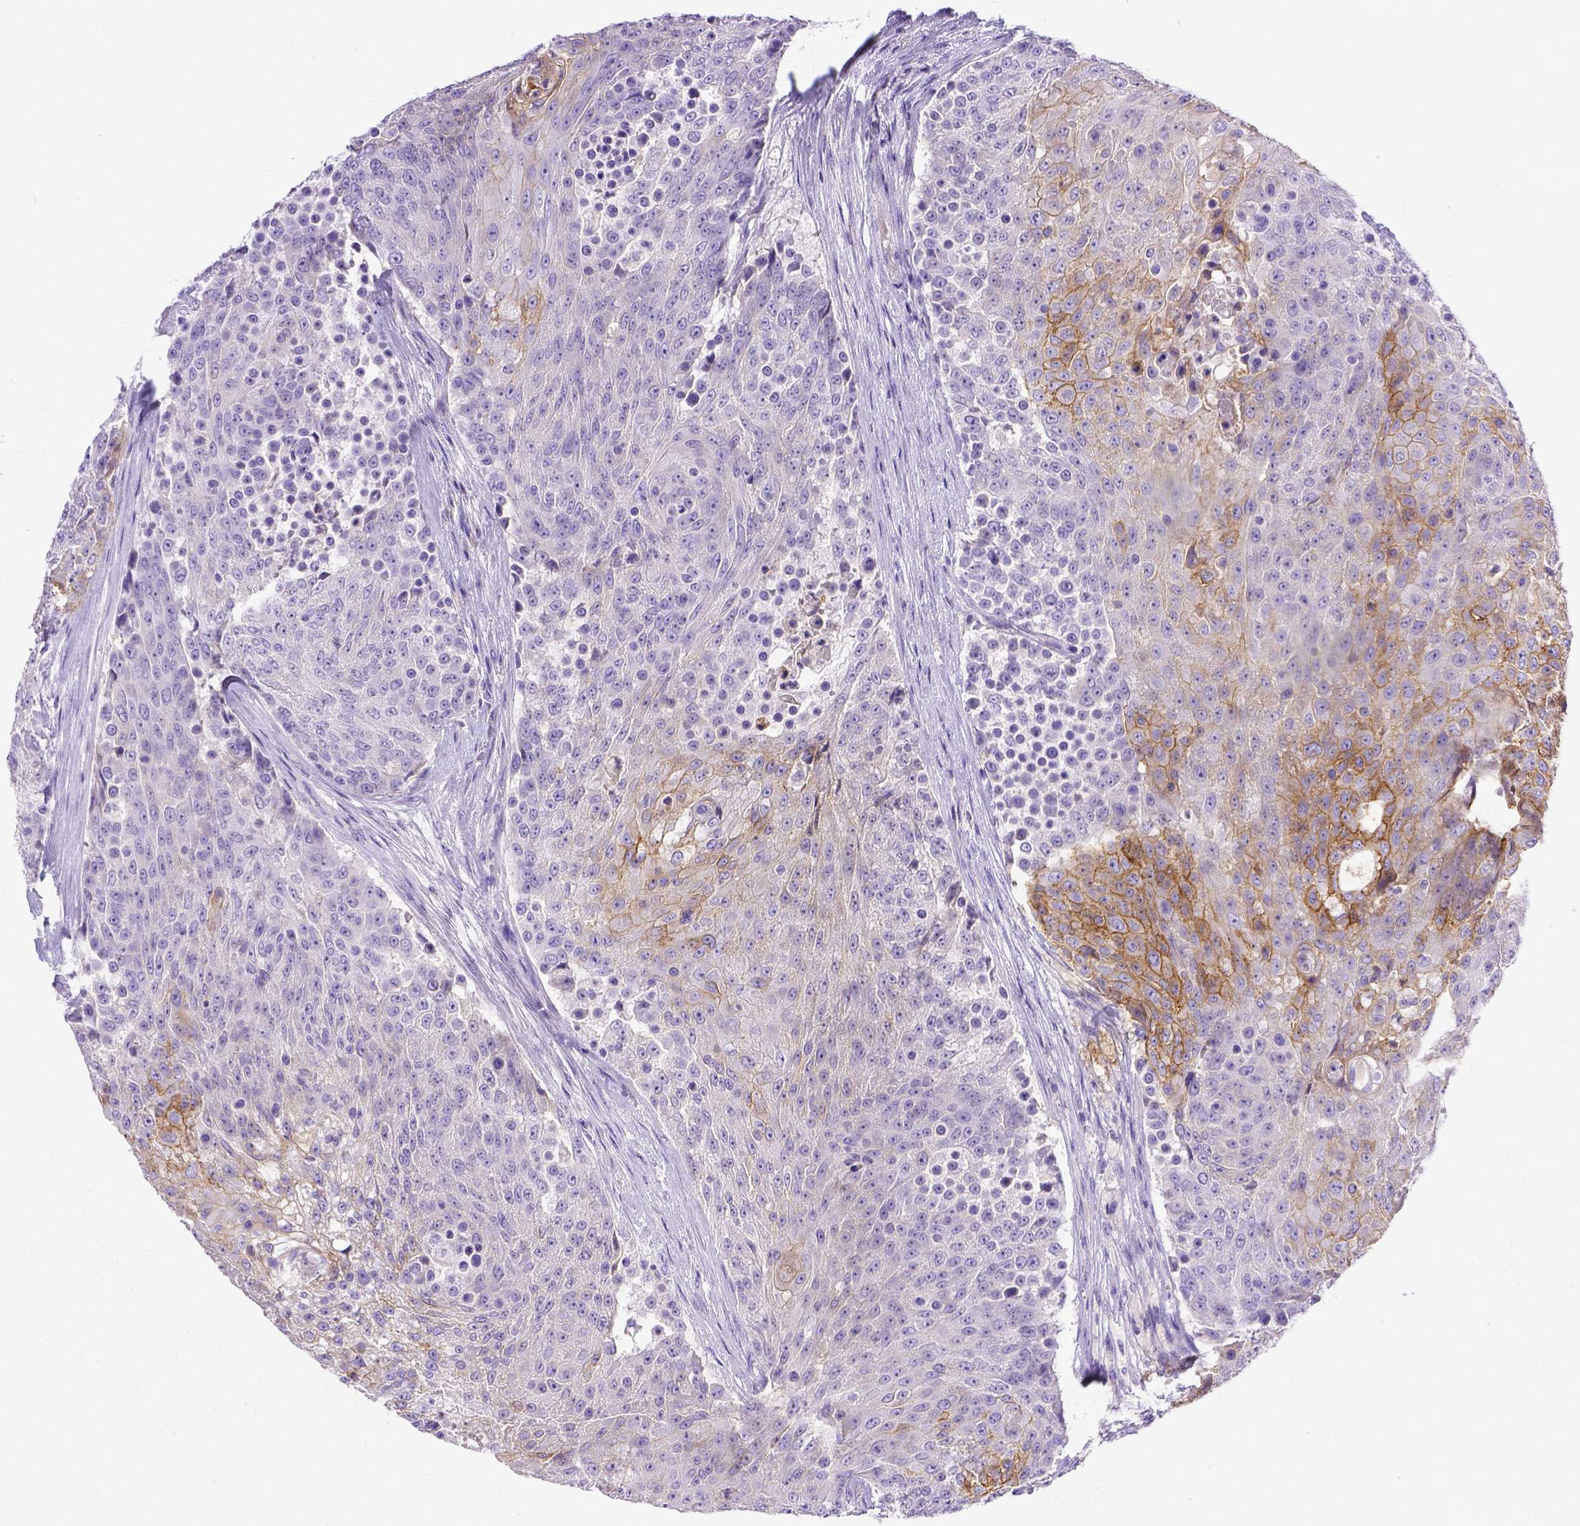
{"staining": {"intensity": "moderate", "quantity": "25%-75%", "location": "cytoplasmic/membranous"}, "tissue": "urothelial cancer", "cell_type": "Tumor cells", "image_type": "cancer", "snomed": [{"axis": "morphology", "description": "Urothelial carcinoma, High grade"}, {"axis": "topography", "description": "Urinary bladder"}], "caption": "Moderate cytoplasmic/membranous staining for a protein is seen in about 25%-75% of tumor cells of urothelial cancer using IHC.", "gene": "BTN1A1", "patient": {"sex": "female", "age": 63}}